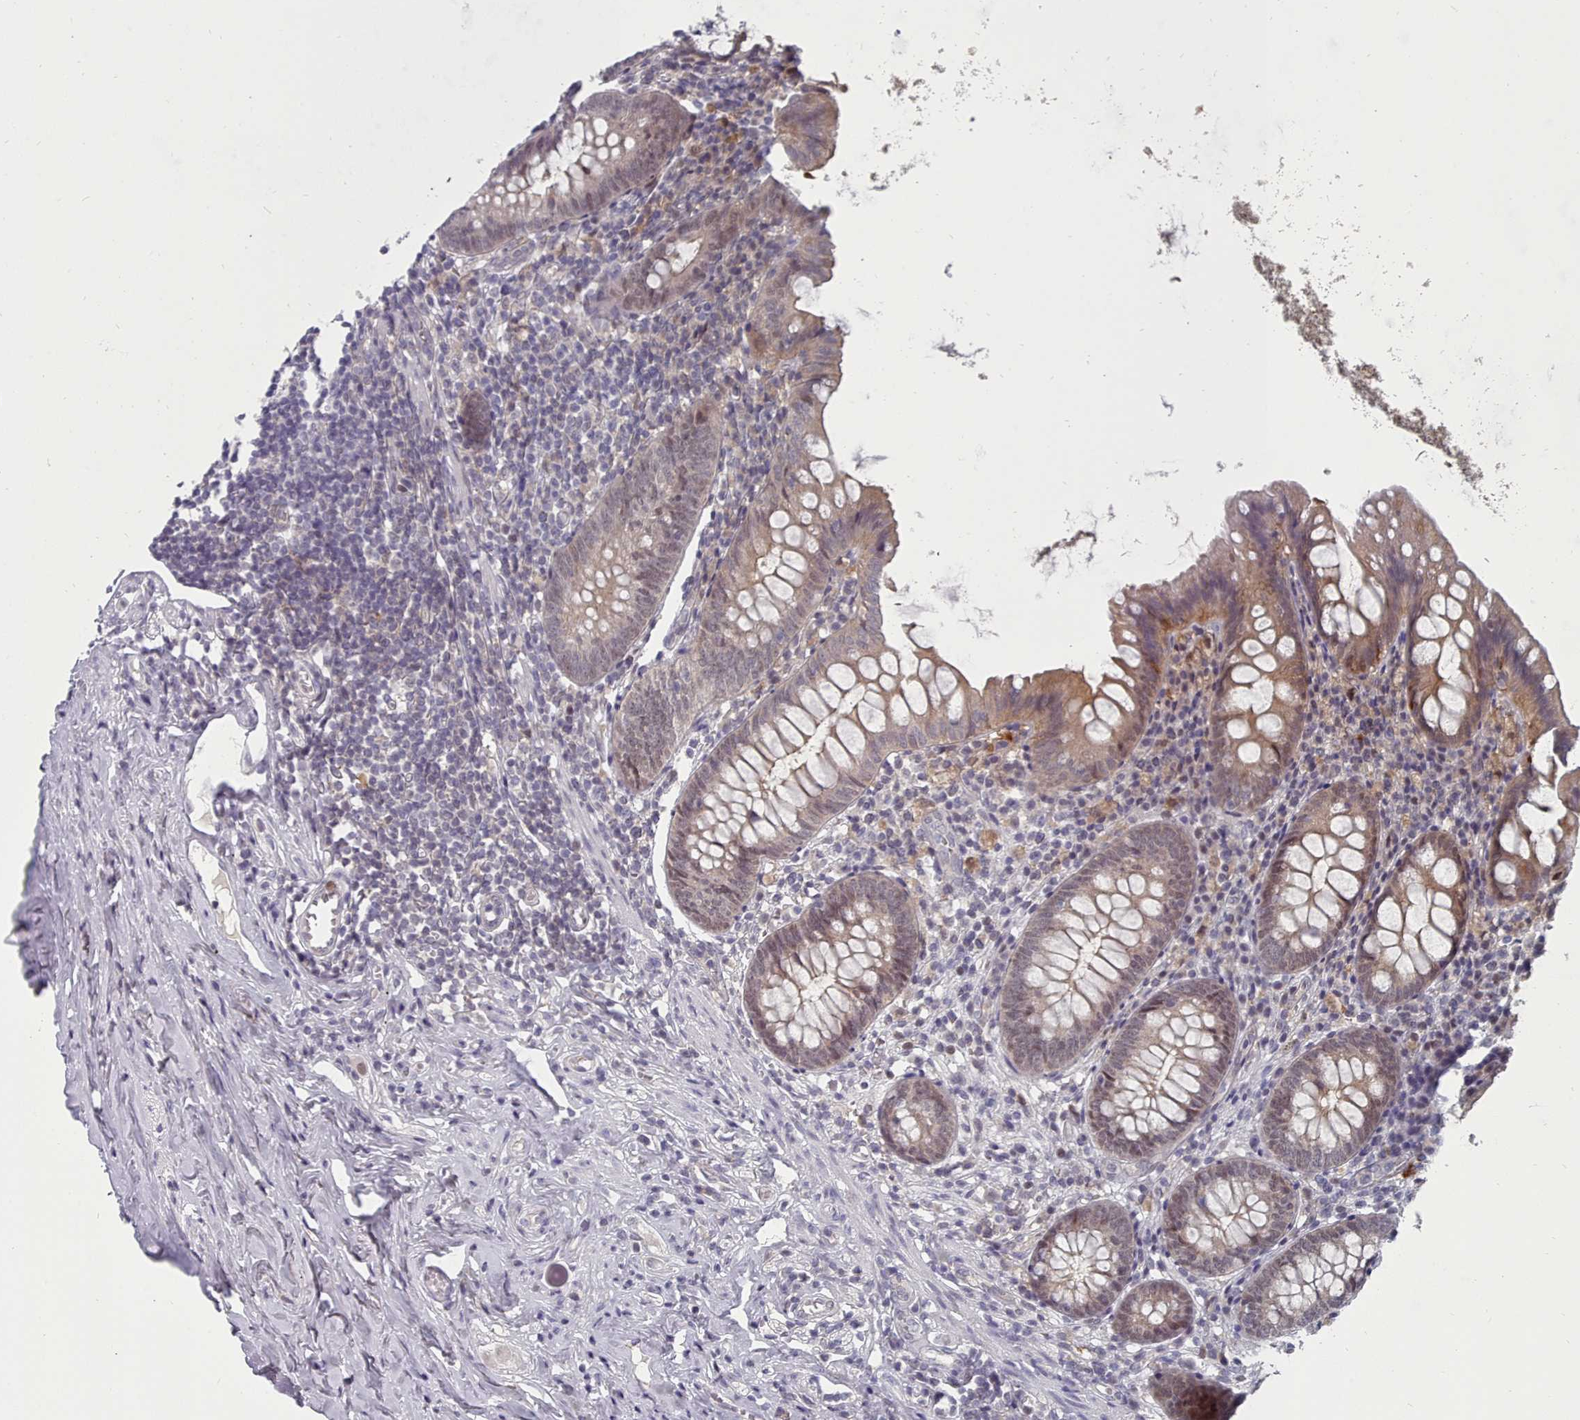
{"staining": {"intensity": "weak", "quantity": "<25%", "location": "cytoplasmic/membranous,nuclear"}, "tissue": "appendix", "cell_type": "Glandular cells", "image_type": "normal", "snomed": [{"axis": "morphology", "description": "Normal tissue, NOS"}, {"axis": "topography", "description": "Appendix"}], "caption": "Immunohistochemical staining of unremarkable human appendix shows no significant expression in glandular cells. (Stains: DAB immunohistochemistry with hematoxylin counter stain, Microscopy: brightfield microscopy at high magnification).", "gene": "GINS1", "patient": {"sex": "female", "age": 51}}